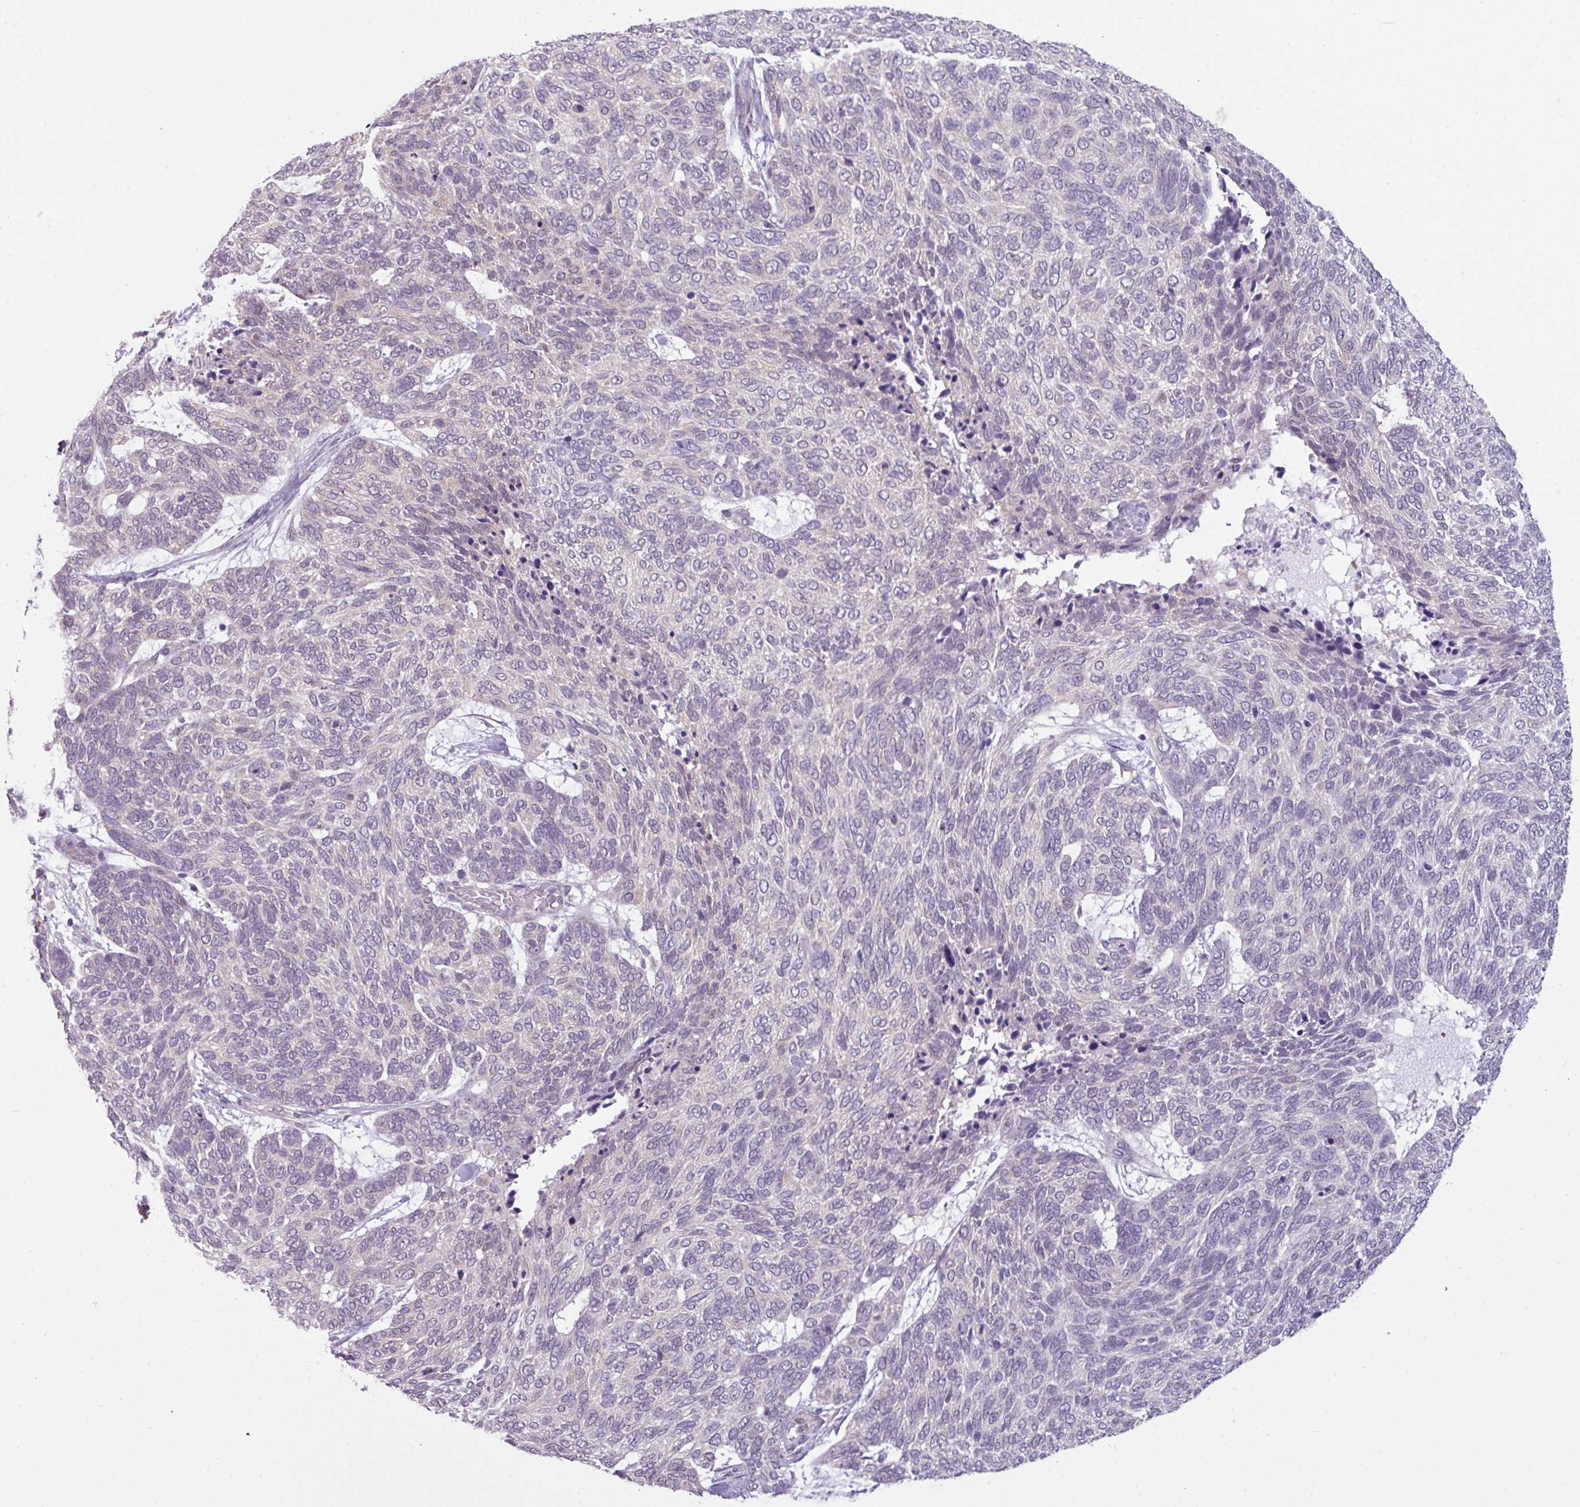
{"staining": {"intensity": "negative", "quantity": "none", "location": "none"}, "tissue": "skin cancer", "cell_type": "Tumor cells", "image_type": "cancer", "snomed": [{"axis": "morphology", "description": "Basal cell carcinoma"}, {"axis": "topography", "description": "Skin"}], "caption": "There is no significant staining in tumor cells of skin cancer (basal cell carcinoma). (DAB immunohistochemistry (IHC) with hematoxylin counter stain).", "gene": "TTLL12", "patient": {"sex": "female", "age": 65}}